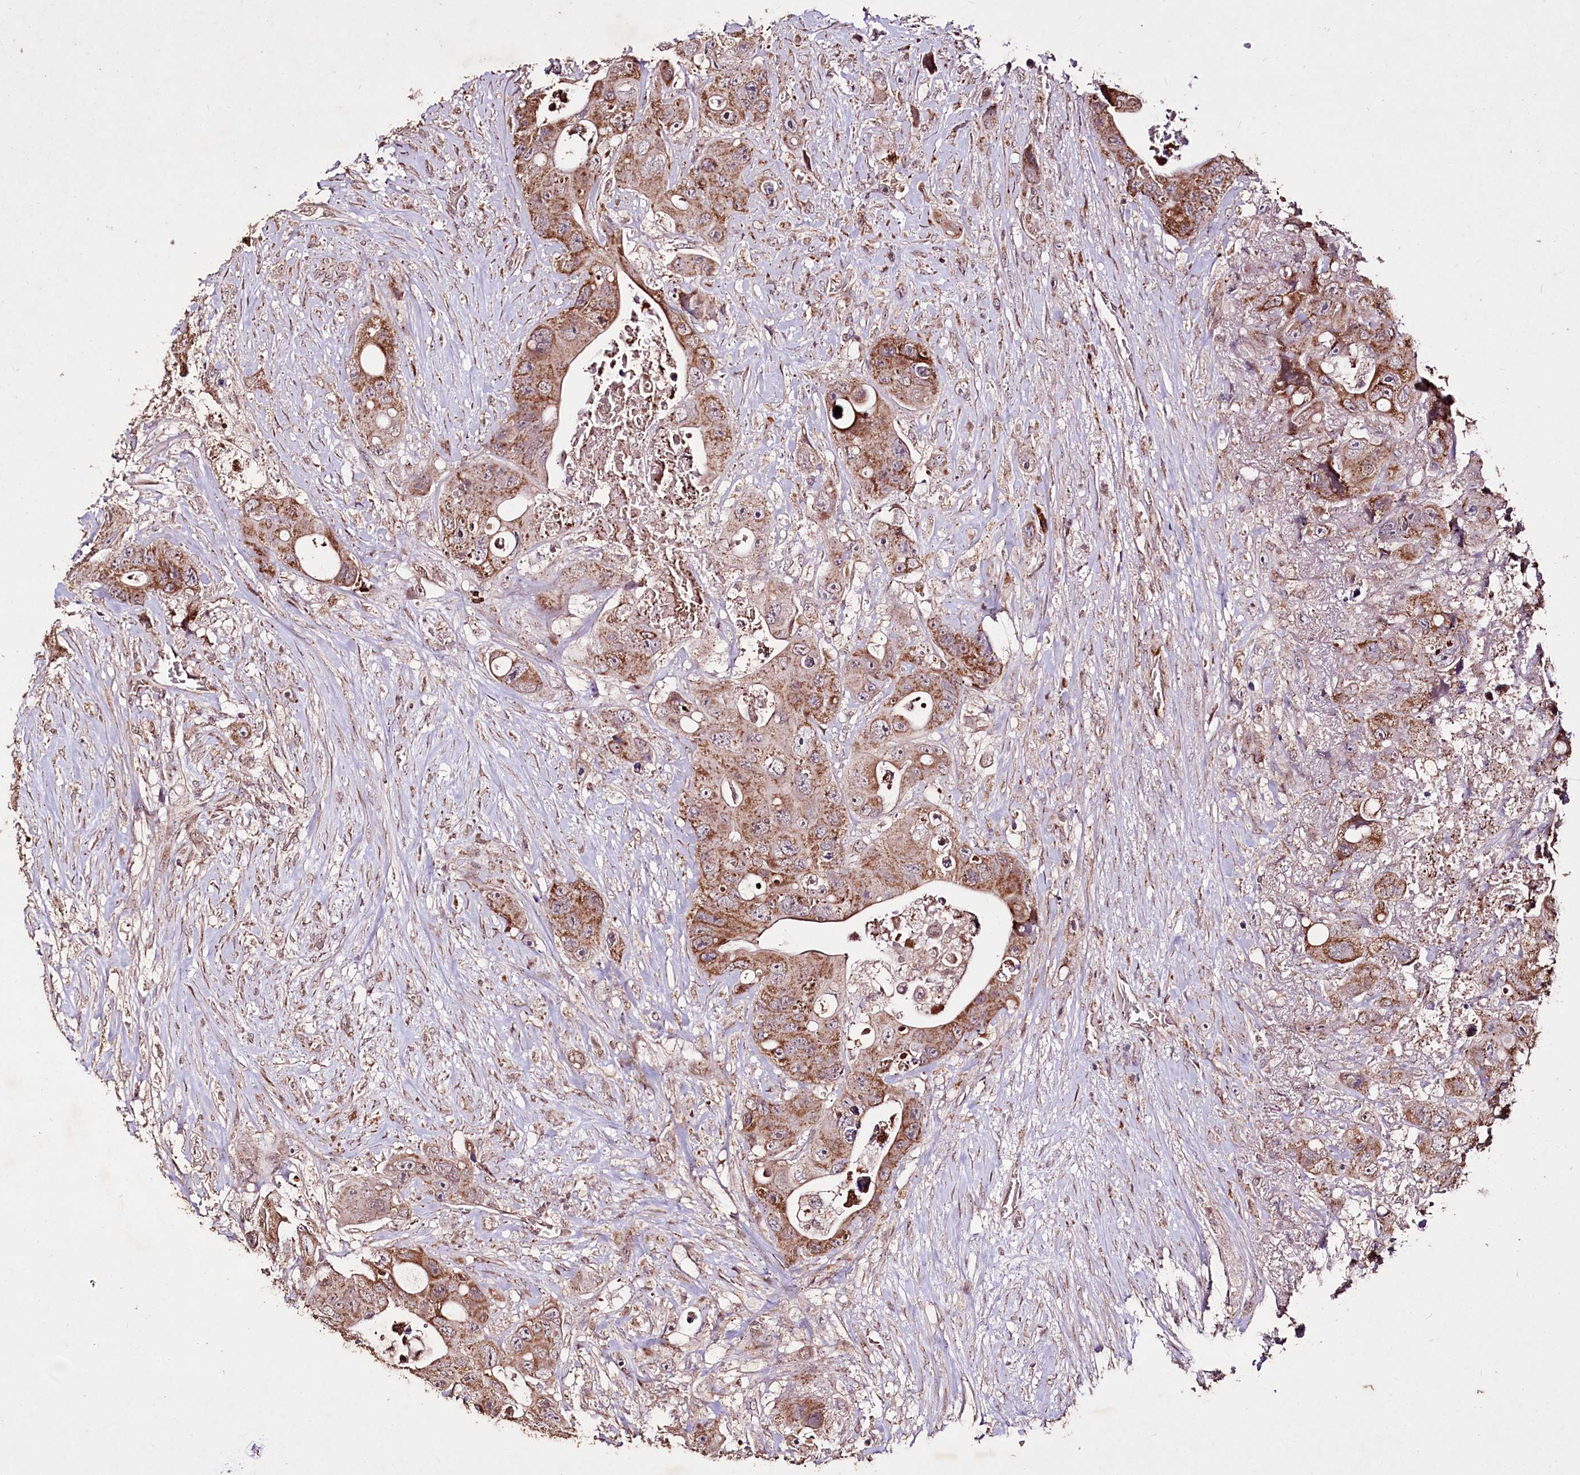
{"staining": {"intensity": "moderate", "quantity": ">75%", "location": "cytoplasmic/membranous"}, "tissue": "colorectal cancer", "cell_type": "Tumor cells", "image_type": "cancer", "snomed": [{"axis": "morphology", "description": "Adenocarcinoma, NOS"}, {"axis": "topography", "description": "Colon"}], "caption": "Human colorectal adenocarcinoma stained with a brown dye exhibits moderate cytoplasmic/membranous positive positivity in about >75% of tumor cells.", "gene": "CARD19", "patient": {"sex": "female", "age": 46}}